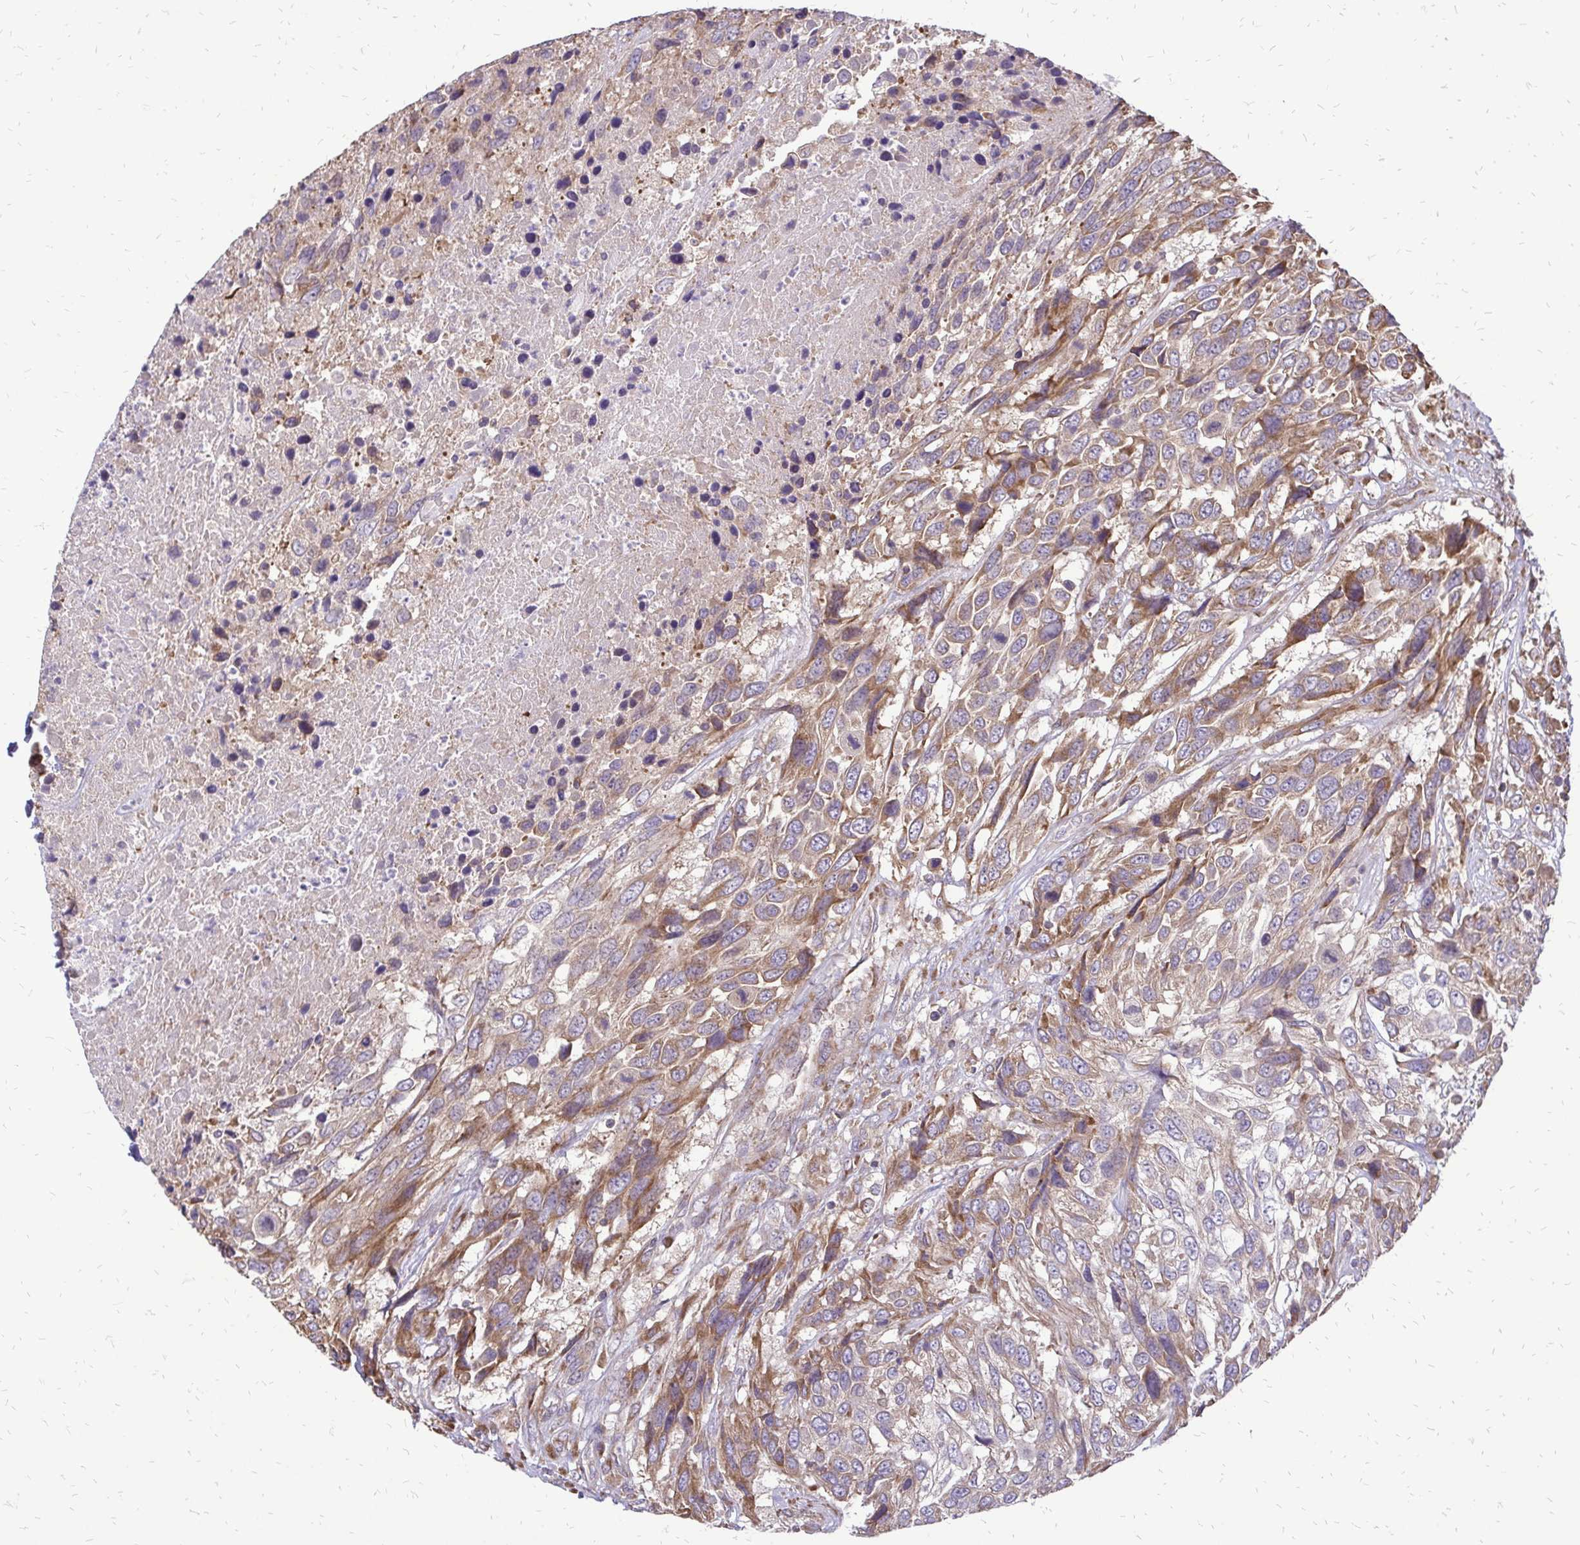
{"staining": {"intensity": "moderate", "quantity": ">75%", "location": "cytoplasmic/membranous"}, "tissue": "urothelial cancer", "cell_type": "Tumor cells", "image_type": "cancer", "snomed": [{"axis": "morphology", "description": "Urothelial carcinoma, High grade"}, {"axis": "topography", "description": "Urinary bladder"}], "caption": "High-grade urothelial carcinoma stained for a protein demonstrates moderate cytoplasmic/membranous positivity in tumor cells. (Stains: DAB (3,3'-diaminobenzidine) in brown, nuclei in blue, Microscopy: brightfield microscopy at high magnification).", "gene": "RPS3", "patient": {"sex": "female", "age": 70}}